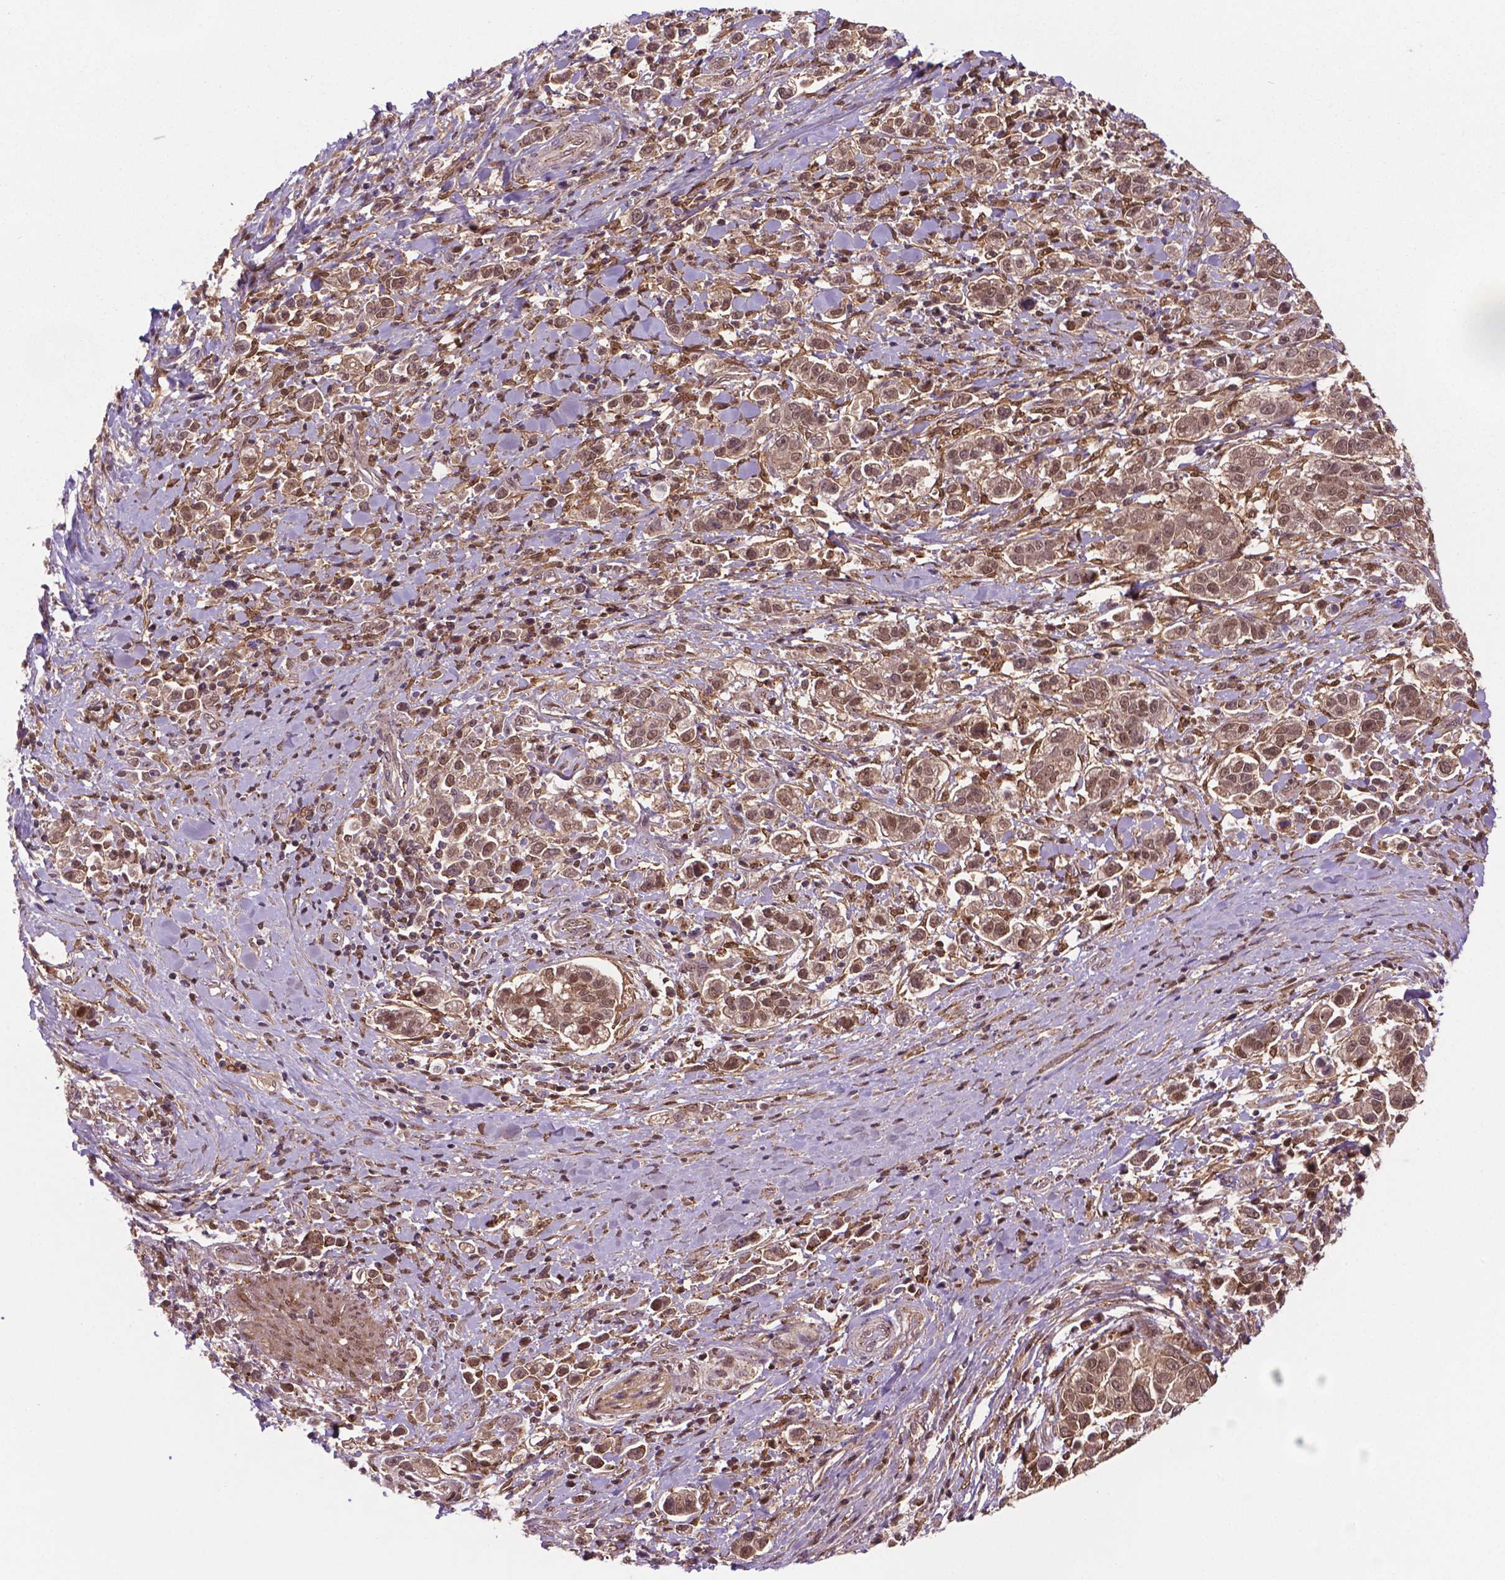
{"staining": {"intensity": "weak", "quantity": ">75%", "location": "cytoplasmic/membranous,nuclear"}, "tissue": "stomach cancer", "cell_type": "Tumor cells", "image_type": "cancer", "snomed": [{"axis": "morphology", "description": "Adenocarcinoma, NOS"}, {"axis": "topography", "description": "Stomach"}], "caption": "A high-resolution image shows immunohistochemistry (IHC) staining of stomach cancer, which demonstrates weak cytoplasmic/membranous and nuclear positivity in about >75% of tumor cells.", "gene": "PLIN3", "patient": {"sex": "male", "age": 93}}